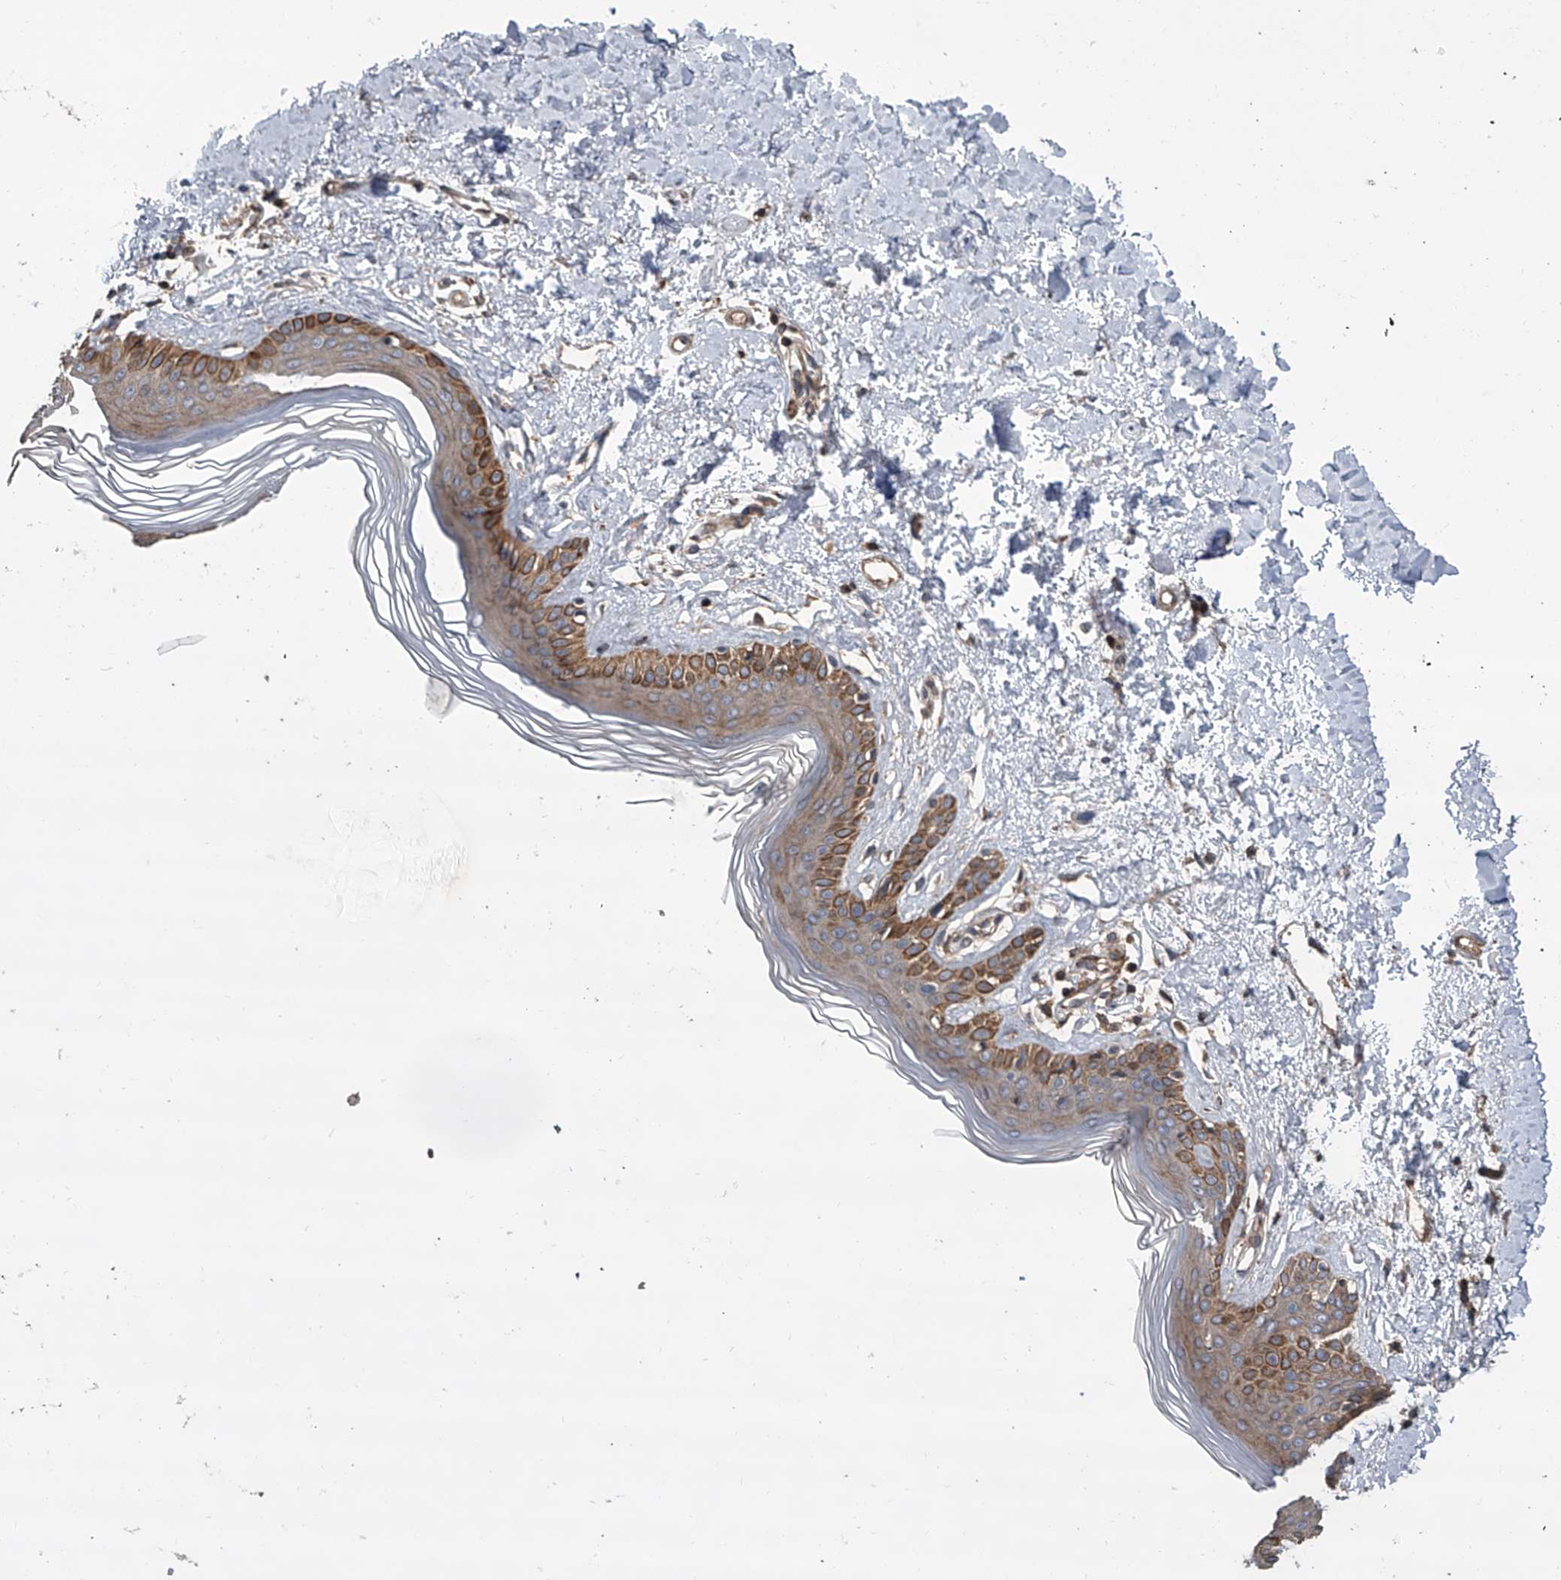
{"staining": {"intensity": "moderate", "quantity": ">75%", "location": "cytoplasmic/membranous"}, "tissue": "skin", "cell_type": "Fibroblasts", "image_type": "normal", "snomed": [{"axis": "morphology", "description": "Normal tissue, NOS"}, {"axis": "topography", "description": "Skin"}], "caption": "A histopathology image of skin stained for a protein demonstrates moderate cytoplasmic/membranous brown staining in fibroblasts. (IHC, brightfield microscopy, high magnification).", "gene": "USP47", "patient": {"sex": "female", "age": 64}}